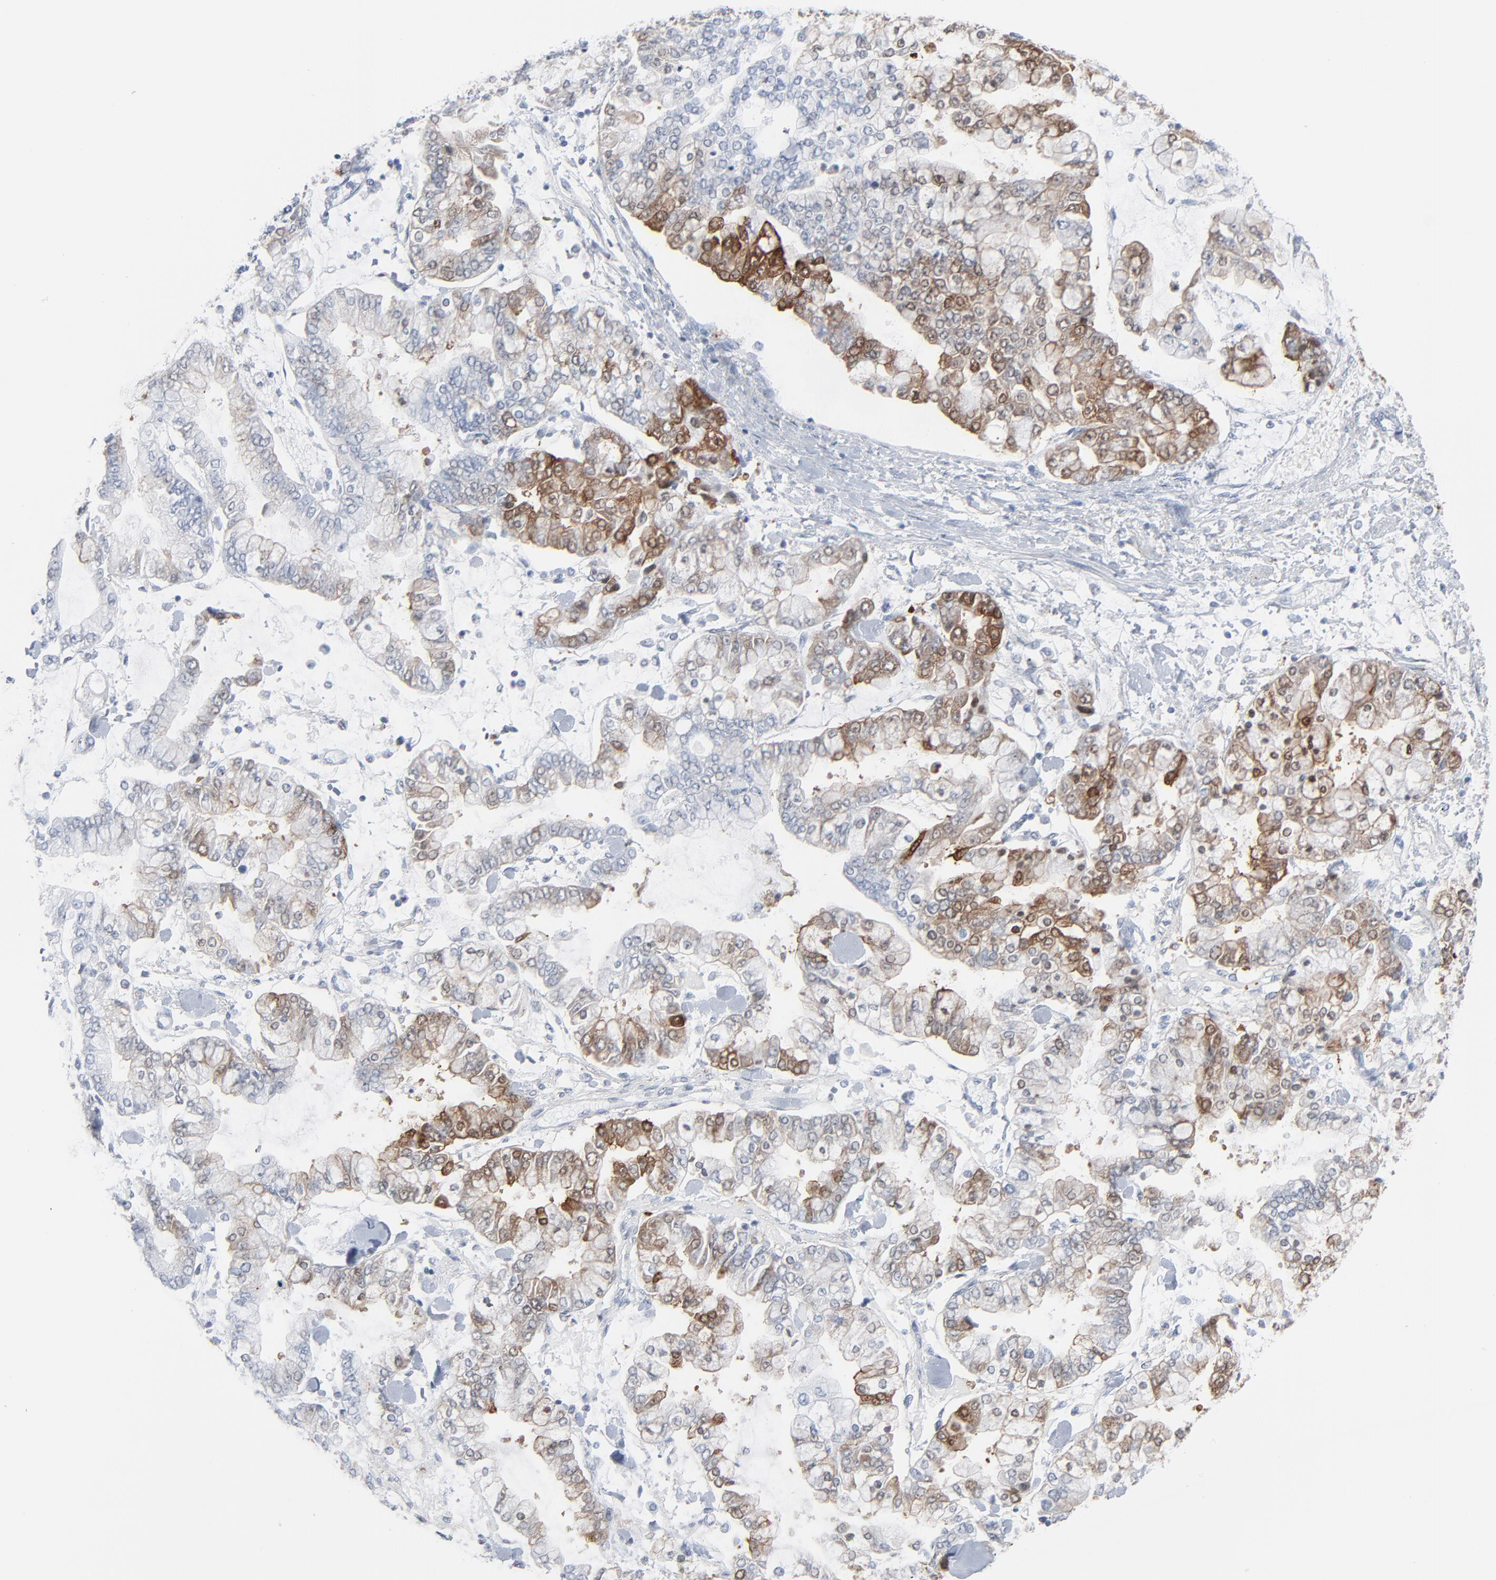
{"staining": {"intensity": "moderate", "quantity": "25%-75%", "location": "cytoplasmic/membranous"}, "tissue": "stomach cancer", "cell_type": "Tumor cells", "image_type": "cancer", "snomed": [{"axis": "morphology", "description": "Normal tissue, NOS"}, {"axis": "morphology", "description": "Adenocarcinoma, NOS"}, {"axis": "topography", "description": "Stomach, upper"}, {"axis": "topography", "description": "Stomach"}], "caption": "Protein staining displays moderate cytoplasmic/membranous positivity in about 25%-75% of tumor cells in adenocarcinoma (stomach).", "gene": "PHGDH", "patient": {"sex": "male", "age": 76}}